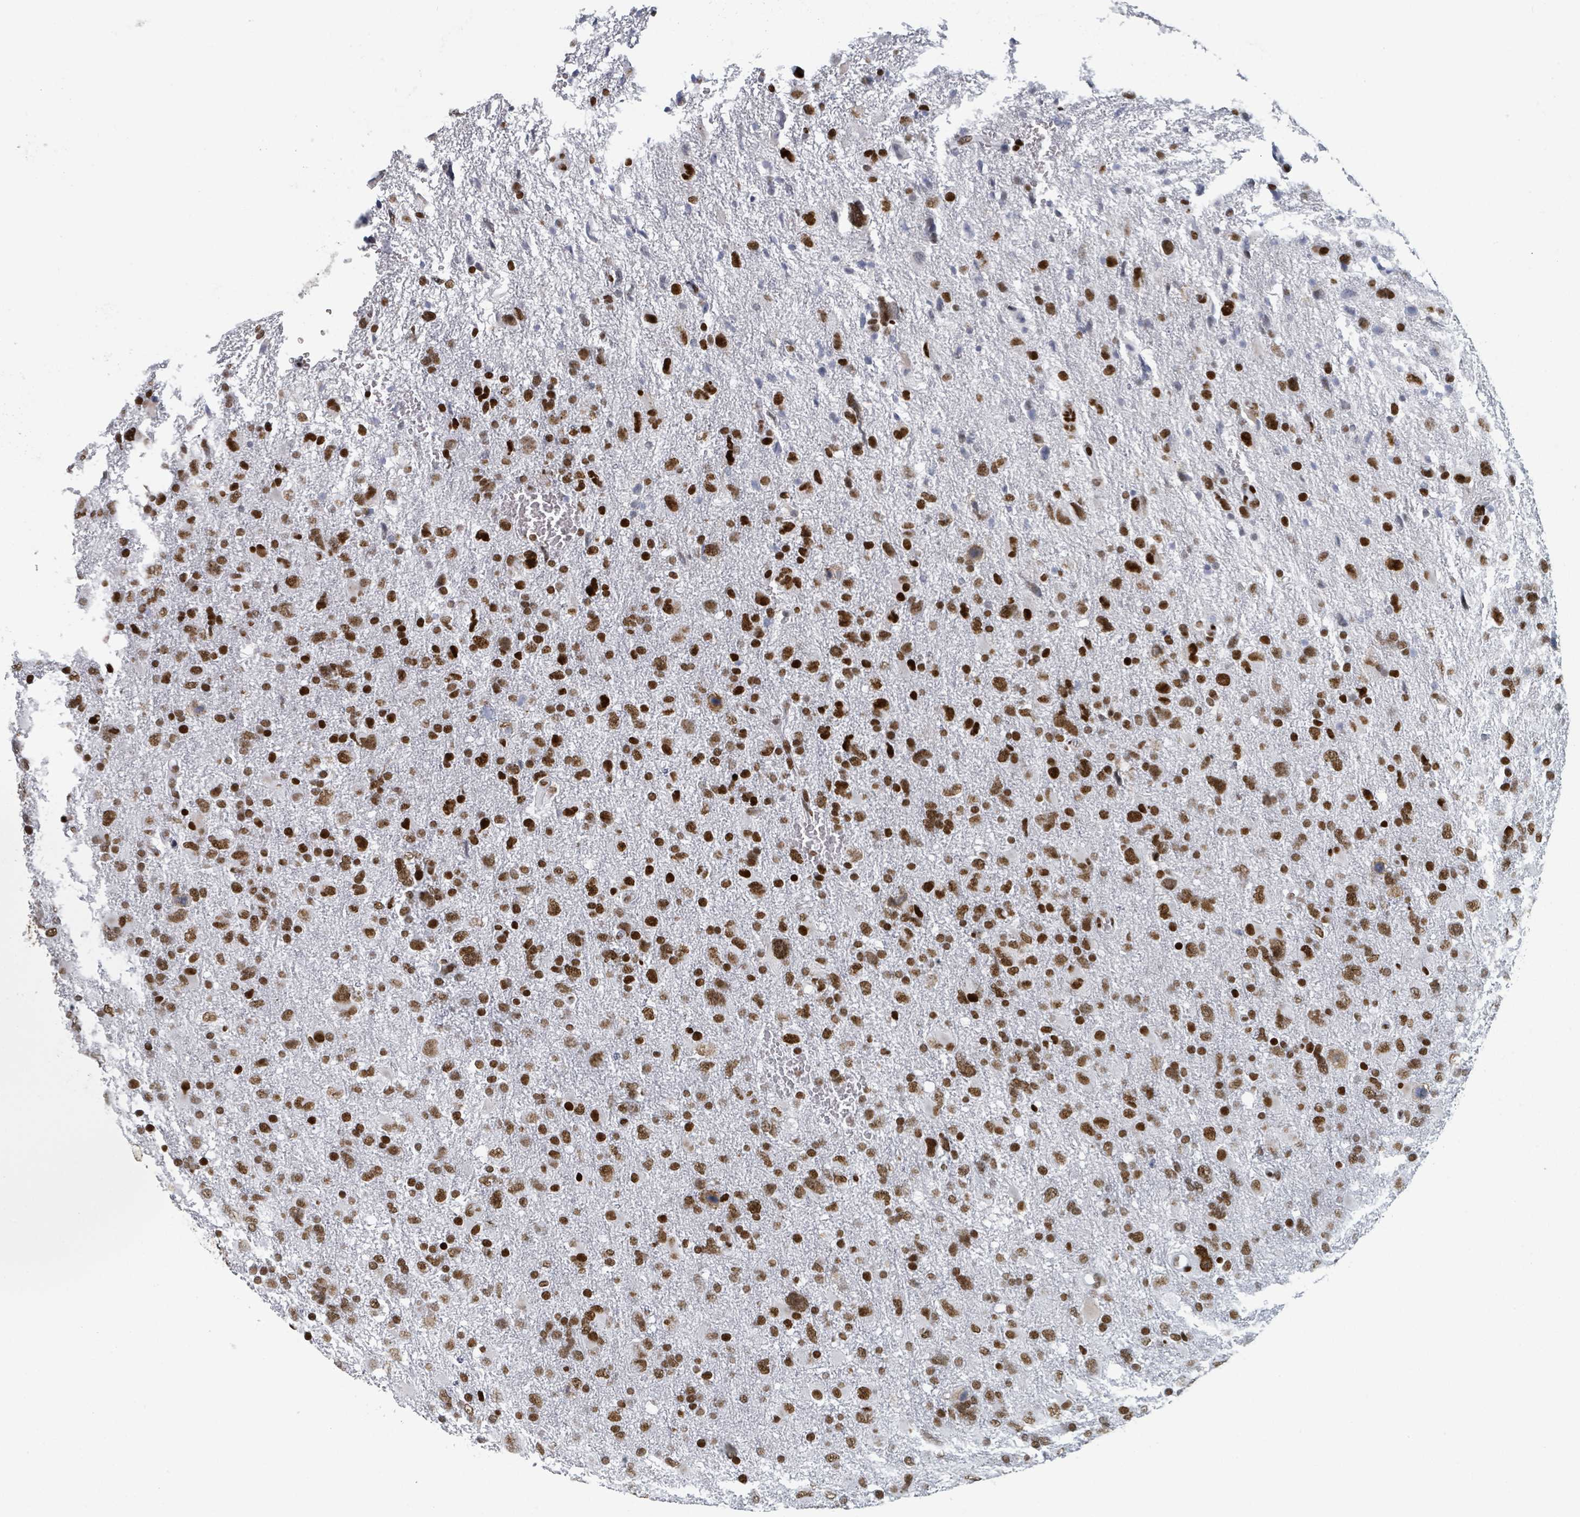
{"staining": {"intensity": "moderate", "quantity": ">75%", "location": "nuclear"}, "tissue": "glioma", "cell_type": "Tumor cells", "image_type": "cancer", "snomed": [{"axis": "morphology", "description": "Glioma, malignant, High grade"}, {"axis": "topography", "description": "Brain"}], "caption": "Immunohistochemical staining of human glioma demonstrates medium levels of moderate nuclear protein expression in about >75% of tumor cells.", "gene": "DHX16", "patient": {"sex": "male", "age": 61}}